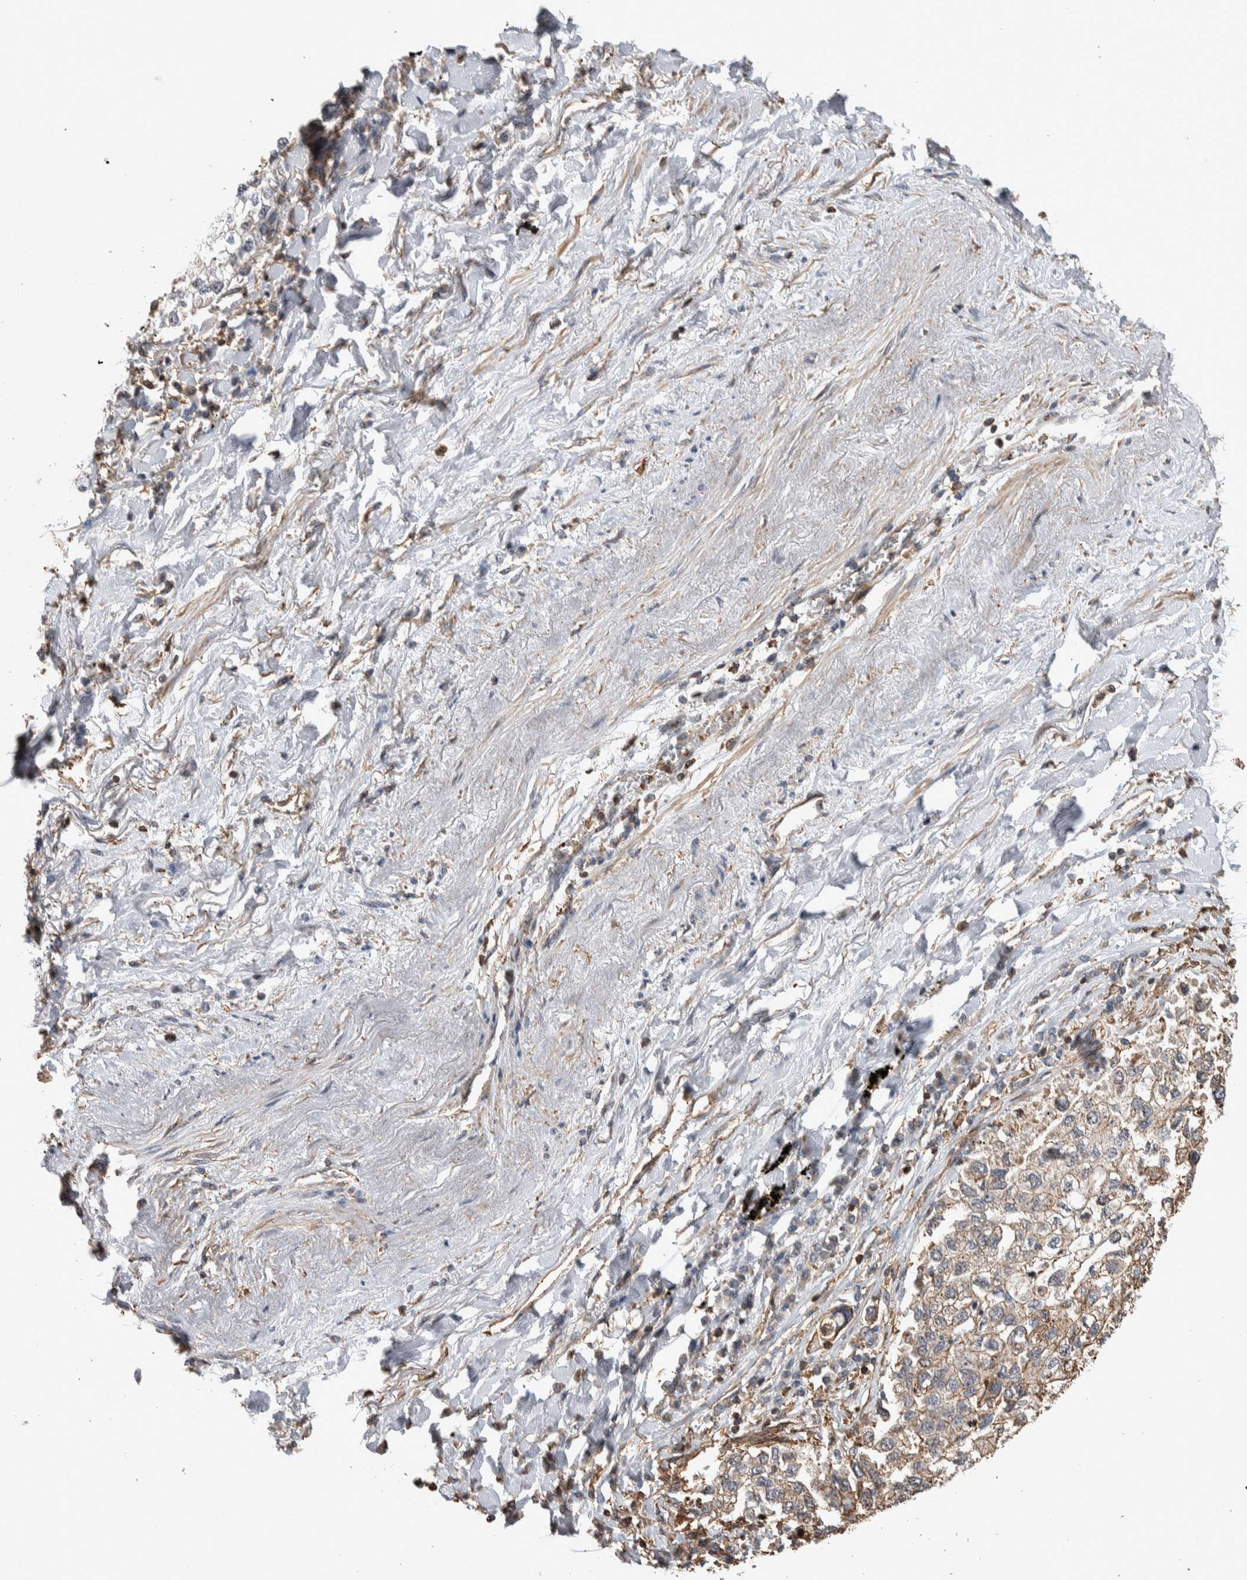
{"staining": {"intensity": "weak", "quantity": "<25%", "location": "cytoplasmic/membranous"}, "tissue": "lung cancer", "cell_type": "Tumor cells", "image_type": "cancer", "snomed": [{"axis": "morphology", "description": "Inflammation, NOS"}, {"axis": "morphology", "description": "Adenocarcinoma, NOS"}, {"axis": "topography", "description": "Lung"}], "caption": "An image of human lung adenocarcinoma is negative for staining in tumor cells.", "gene": "ENPP2", "patient": {"sex": "male", "age": 63}}